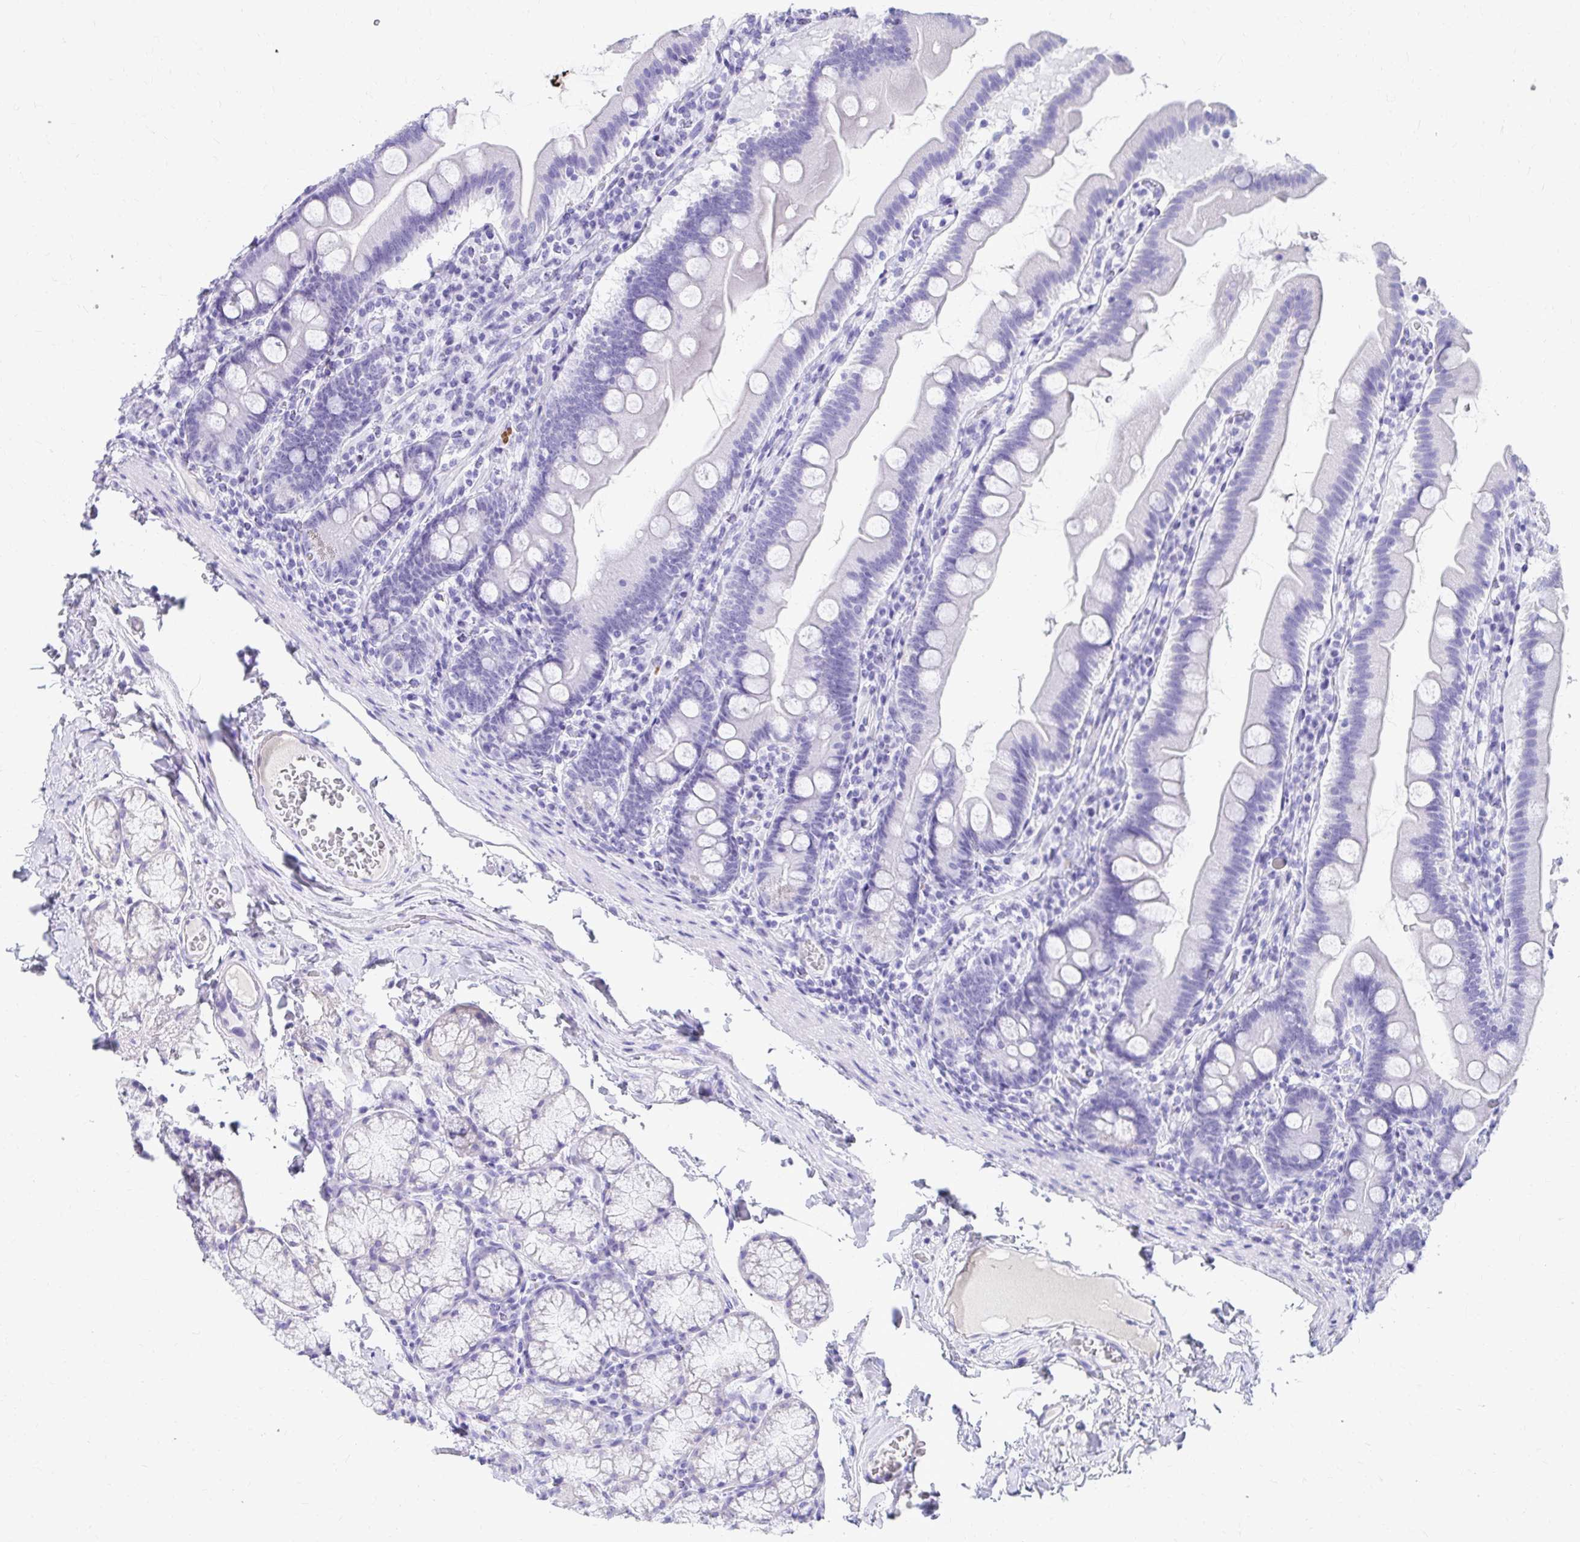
{"staining": {"intensity": "negative", "quantity": "none", "location": "none"}, "tissue": "duodenum", "cell_type": "Glandular cells", "image_type": "normal", "snomed": [{"axis": "morphology", "description": "Normal tissue, NOS"}, {"axis": "topography", "description": "Duodenum"}], "caption": "An IHC photomicrograph of unremarkable duodenum is shown. There is no staining in glandular cells of duodenum.", "gene": "DPEP3", "patient": {"sex": "female", "age": 67}}